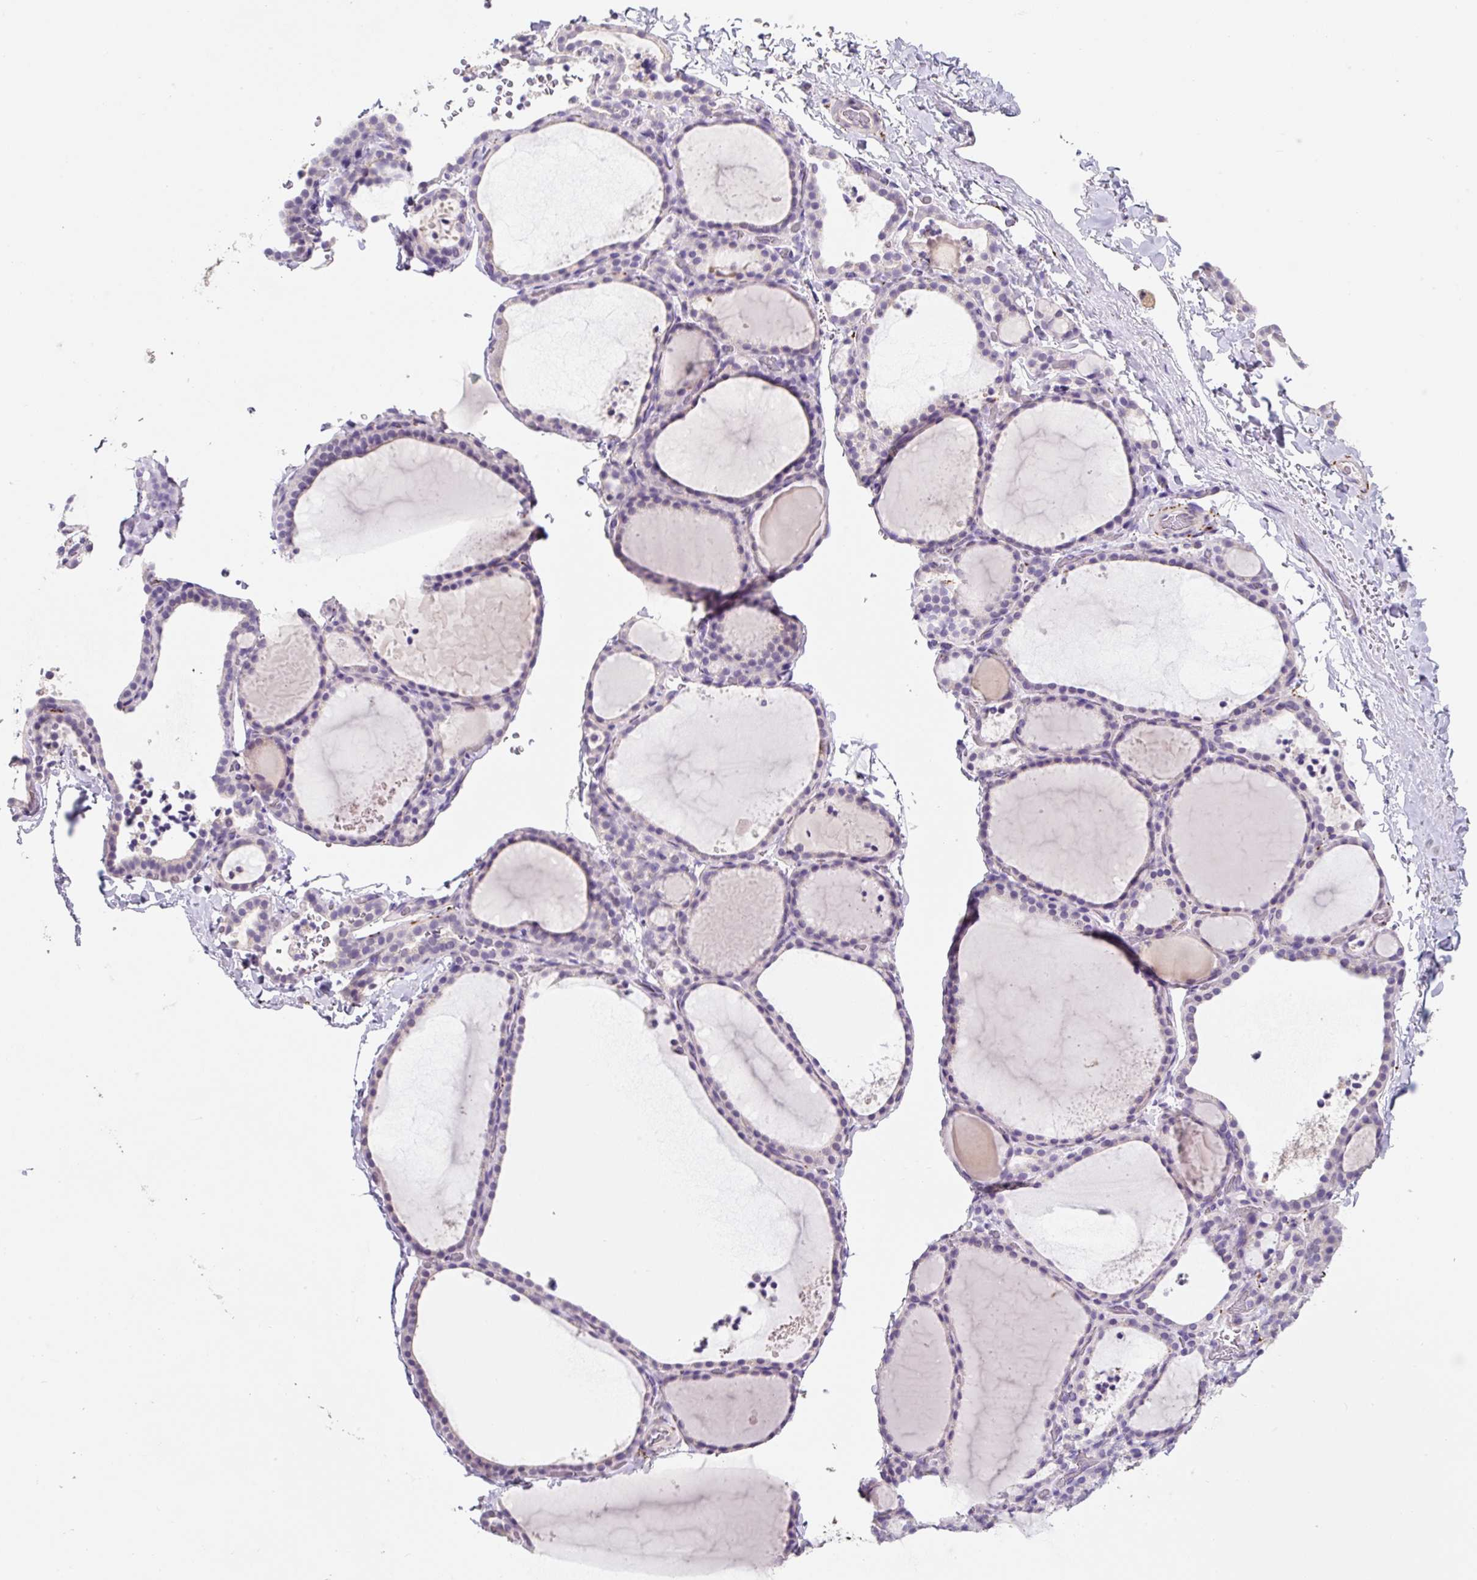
{"staining": {"intensity": "negative", "quantity": "none", "location": "none"}, "tissue": "thyroid gland", "cell_type": "Glandular cells", "image_type": "normal", "snomed": [{"axis": "morphology", "description": "Normal tissue, NOS"}, {"axis": "topography", "description": "Thyroid gland"}], "caption": "An image of thyroid gland stained for a protein exhibits no brown staining in glandular cells.", "gene": "SYP", "patient": {"sex": "female", "age": 22}}